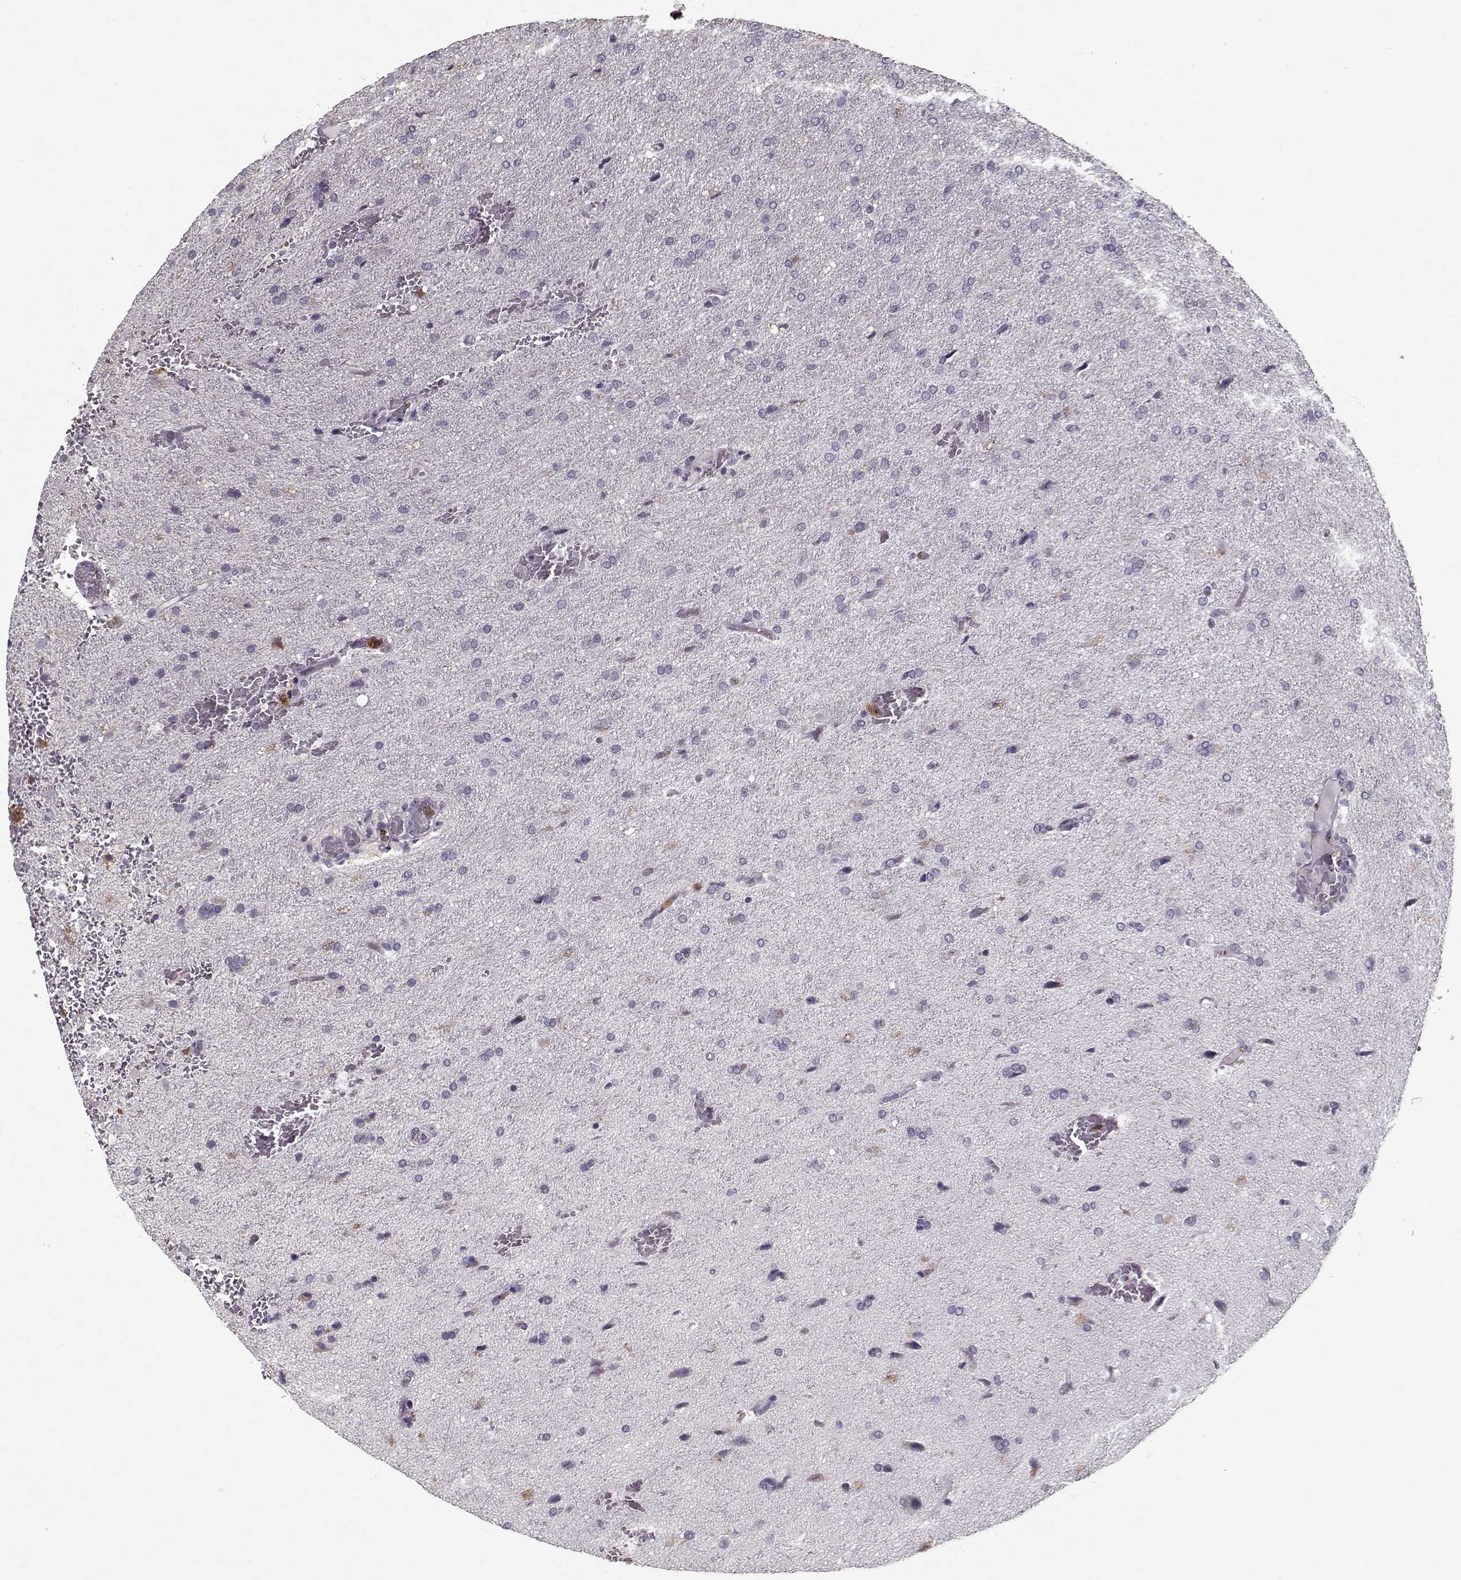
{"staining": {"intensity": "negative", "quantity": "none", "location": "none"}, "tissue": "glioma", "cell_type": "Tumor cells", "image_type": "cancer", "snomed": [{"axis": "morphology", "description": "Glioma, malignant, High grade"}, {"axis": "topography", "description": "Brain"}], "caption": "Tumor cells show no significant expression in high-grade glioma (malignant).", "gene": "UNC13D", "patient": {"sex": "male", "age": 68}}